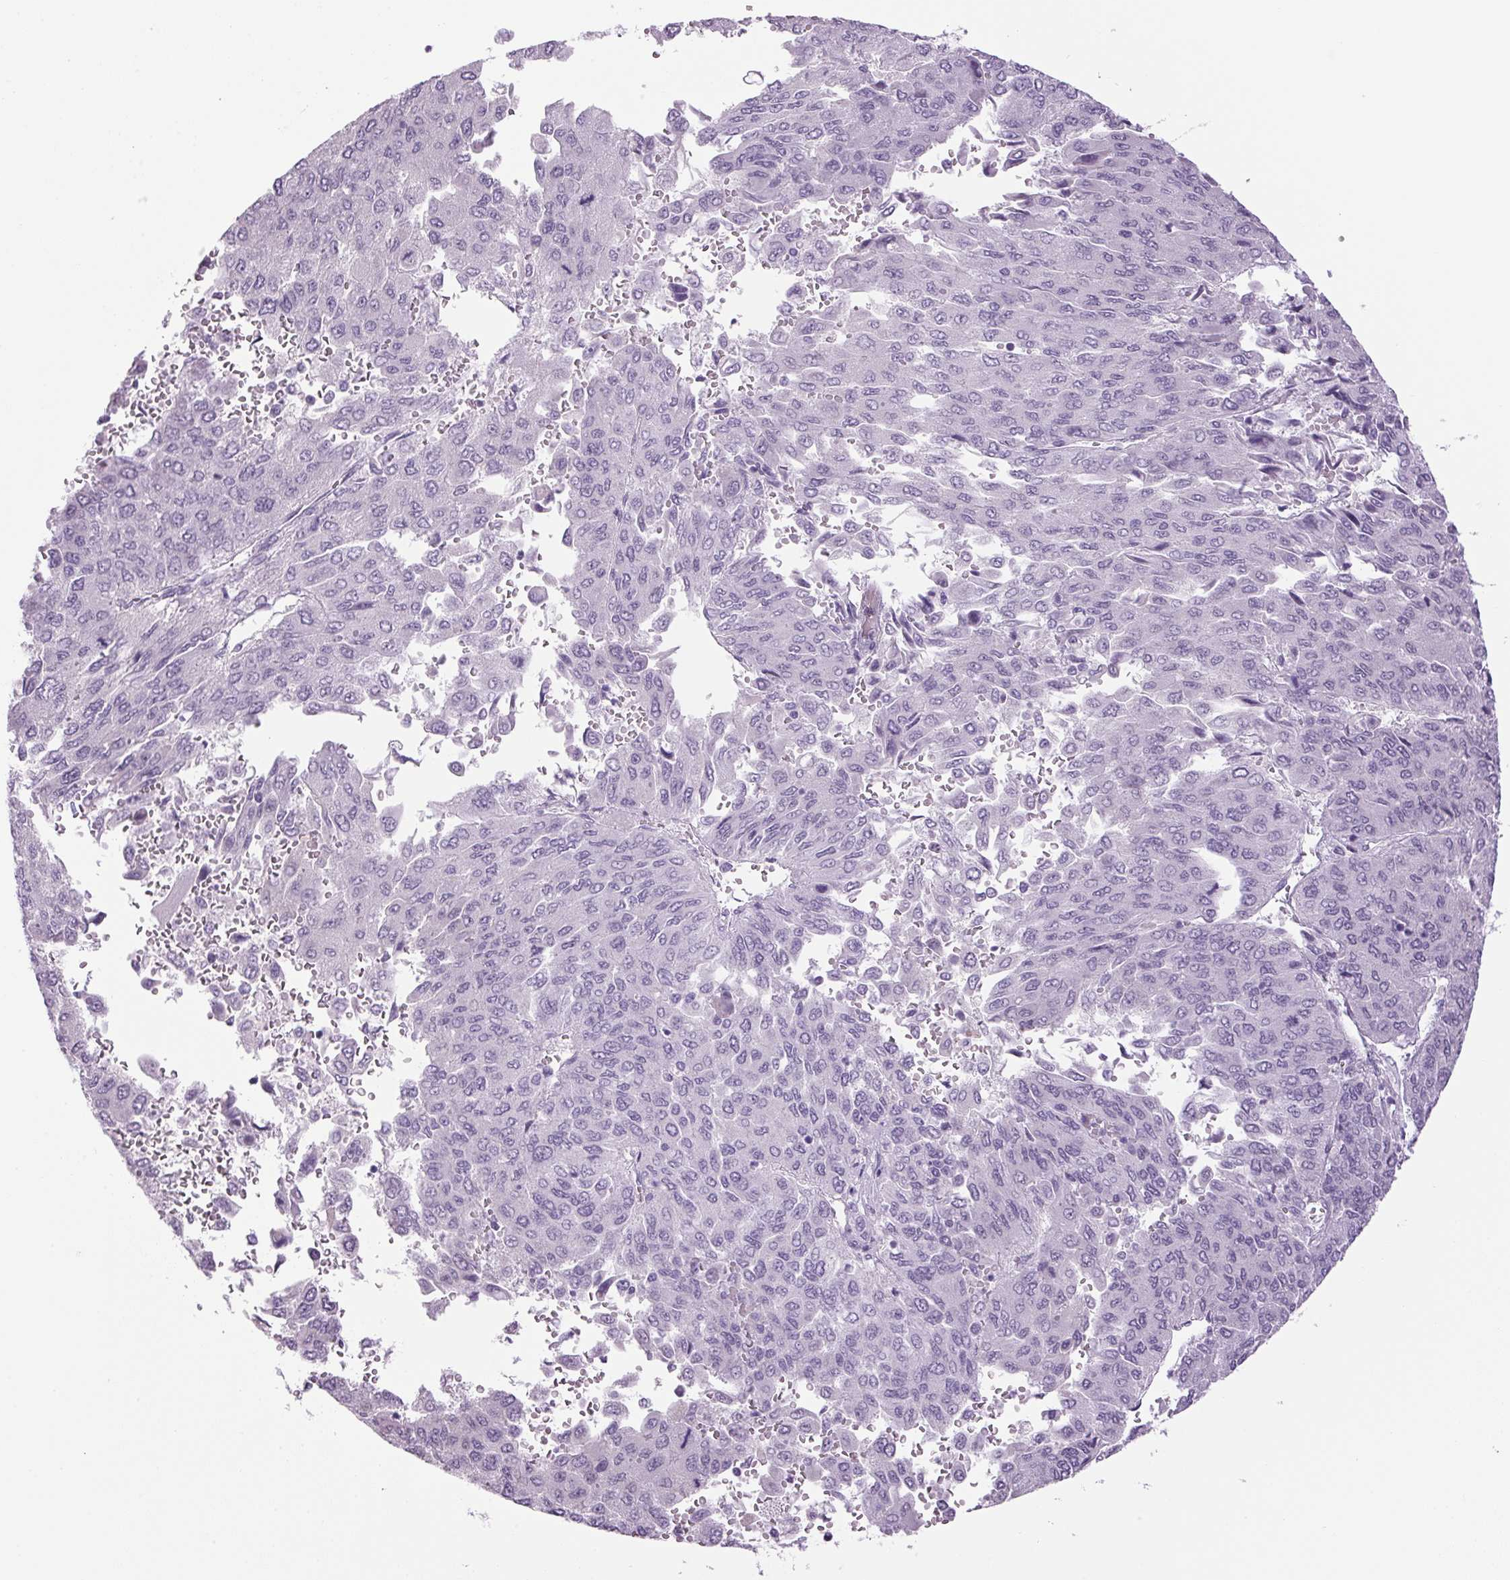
{"staining": {"intensity": "negative", "quantity": "none", "location": "none"}, "tissue": "liver cancer", "cell_type": "Tumor cells", "image_type": "cancer", "snomed": [{"axis": "morphology", "description": "Carcinoma, Hepatocellular, NOS"}, {"axis": "topography", "description": "Liver"}], "caption": "An immunohistochemistry (IHC) photomicrograph of liver cancer is shown. There is no staining in tumor cells of liver cancer. (Stains: DAB (3,3'-diaminobenzidine) immunohistochemistry with hematoxylin counter stain, Microscopy: brightfield microscopy at high magnification).", "gene": "PPP1R1A", "patient": {"sex": "female", "age": 41}}